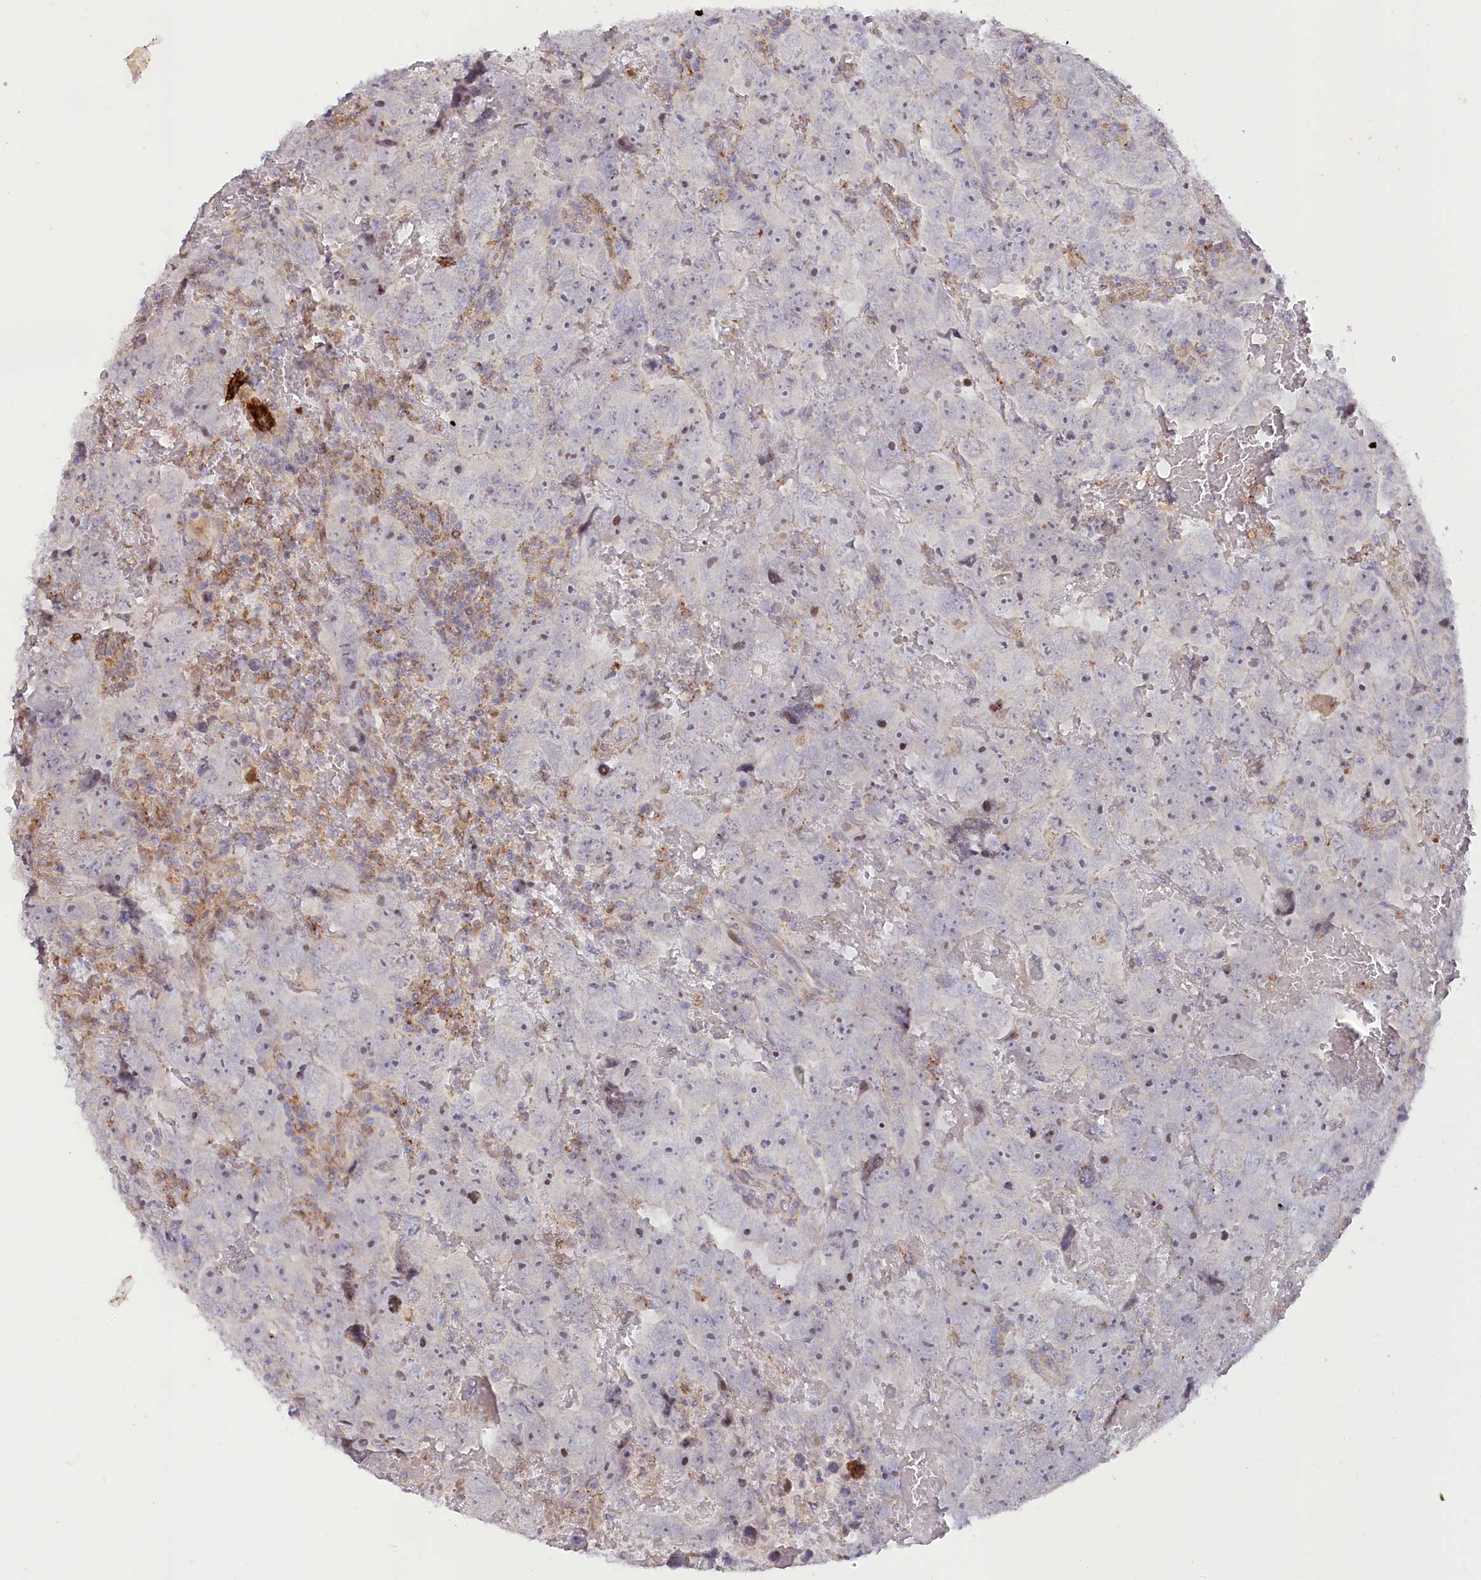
{"staining": {"intensity": "negative", "quantity": "none", "location": "none"}, "tissue": "testis cancer", "cell_type": "Tumor cells", "image_type": "cancer", "snomed": [{"axis": "morphology", "description": "Carcinoma, Embryonal, NOS"}, {"axis": "topography", "description": "Testis"}], "caption": "IHC of embryonal carcinoma (testis) demonstrates no positivity in tumor cells.", "gene": "MTG1", "patient": {"sex": "male", "age": 45}}